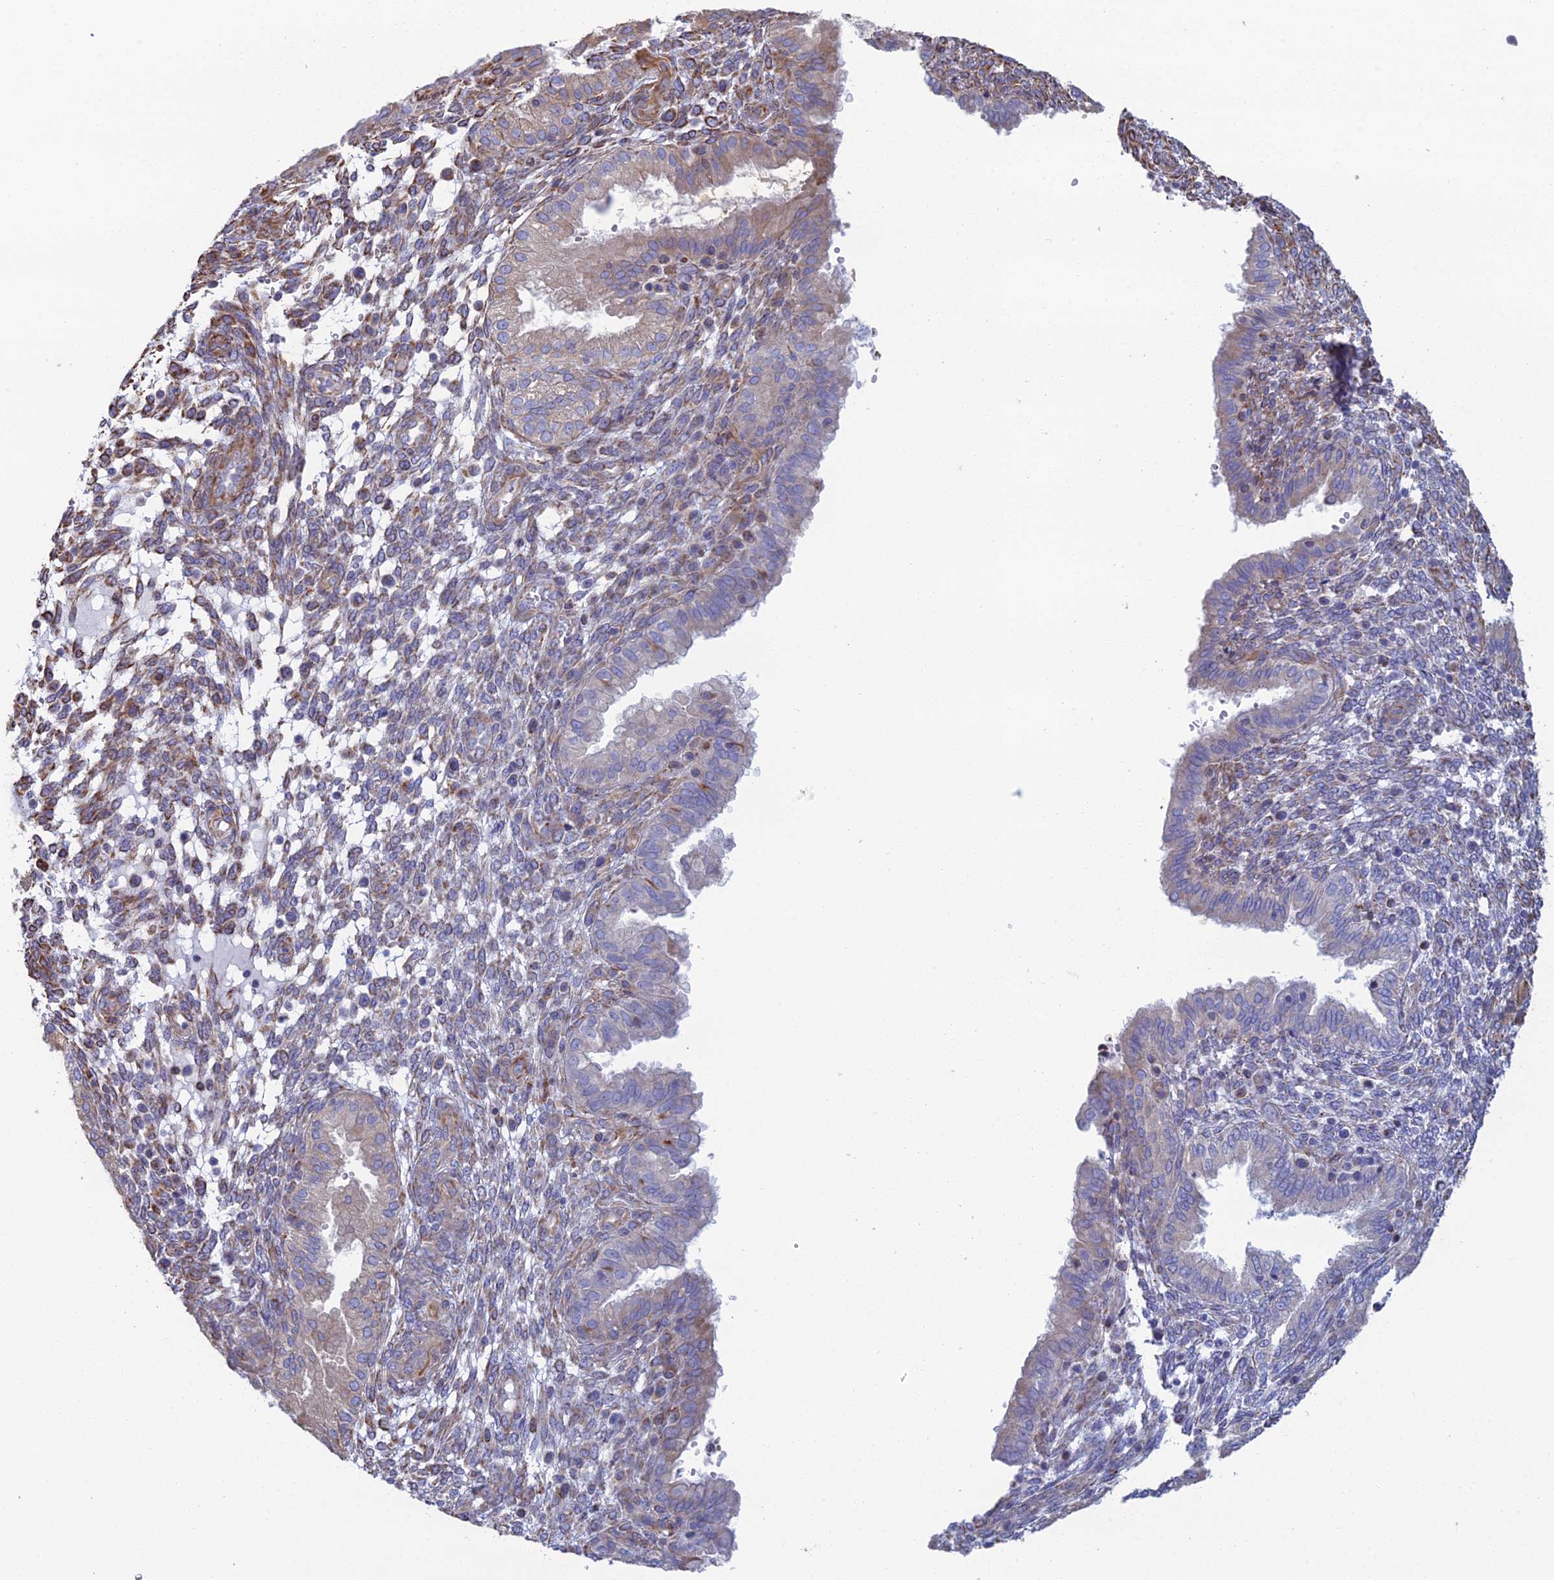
{"staining": {"intensity": "moderate", "quantity": "<25%", "location": "cytoplasmic/membranous"}, "tissue": "endometrium", "cell_type": "Cells in endometrial stroma", "image_type": "normal", "snomed": [{"axis": "morphology", "description": "Normal tissue, NOS"}, {"axis": "topography", "description": "Endometrium"}], "caption": "About <25% of cells in endometrial stroma in benign endometrium show moderate cytoplasmic/membranous protein expression as visualized by brown immunohistochemical staining.", "gene": "CLVS2", "patient": {"sex": "female", "age": 33}}